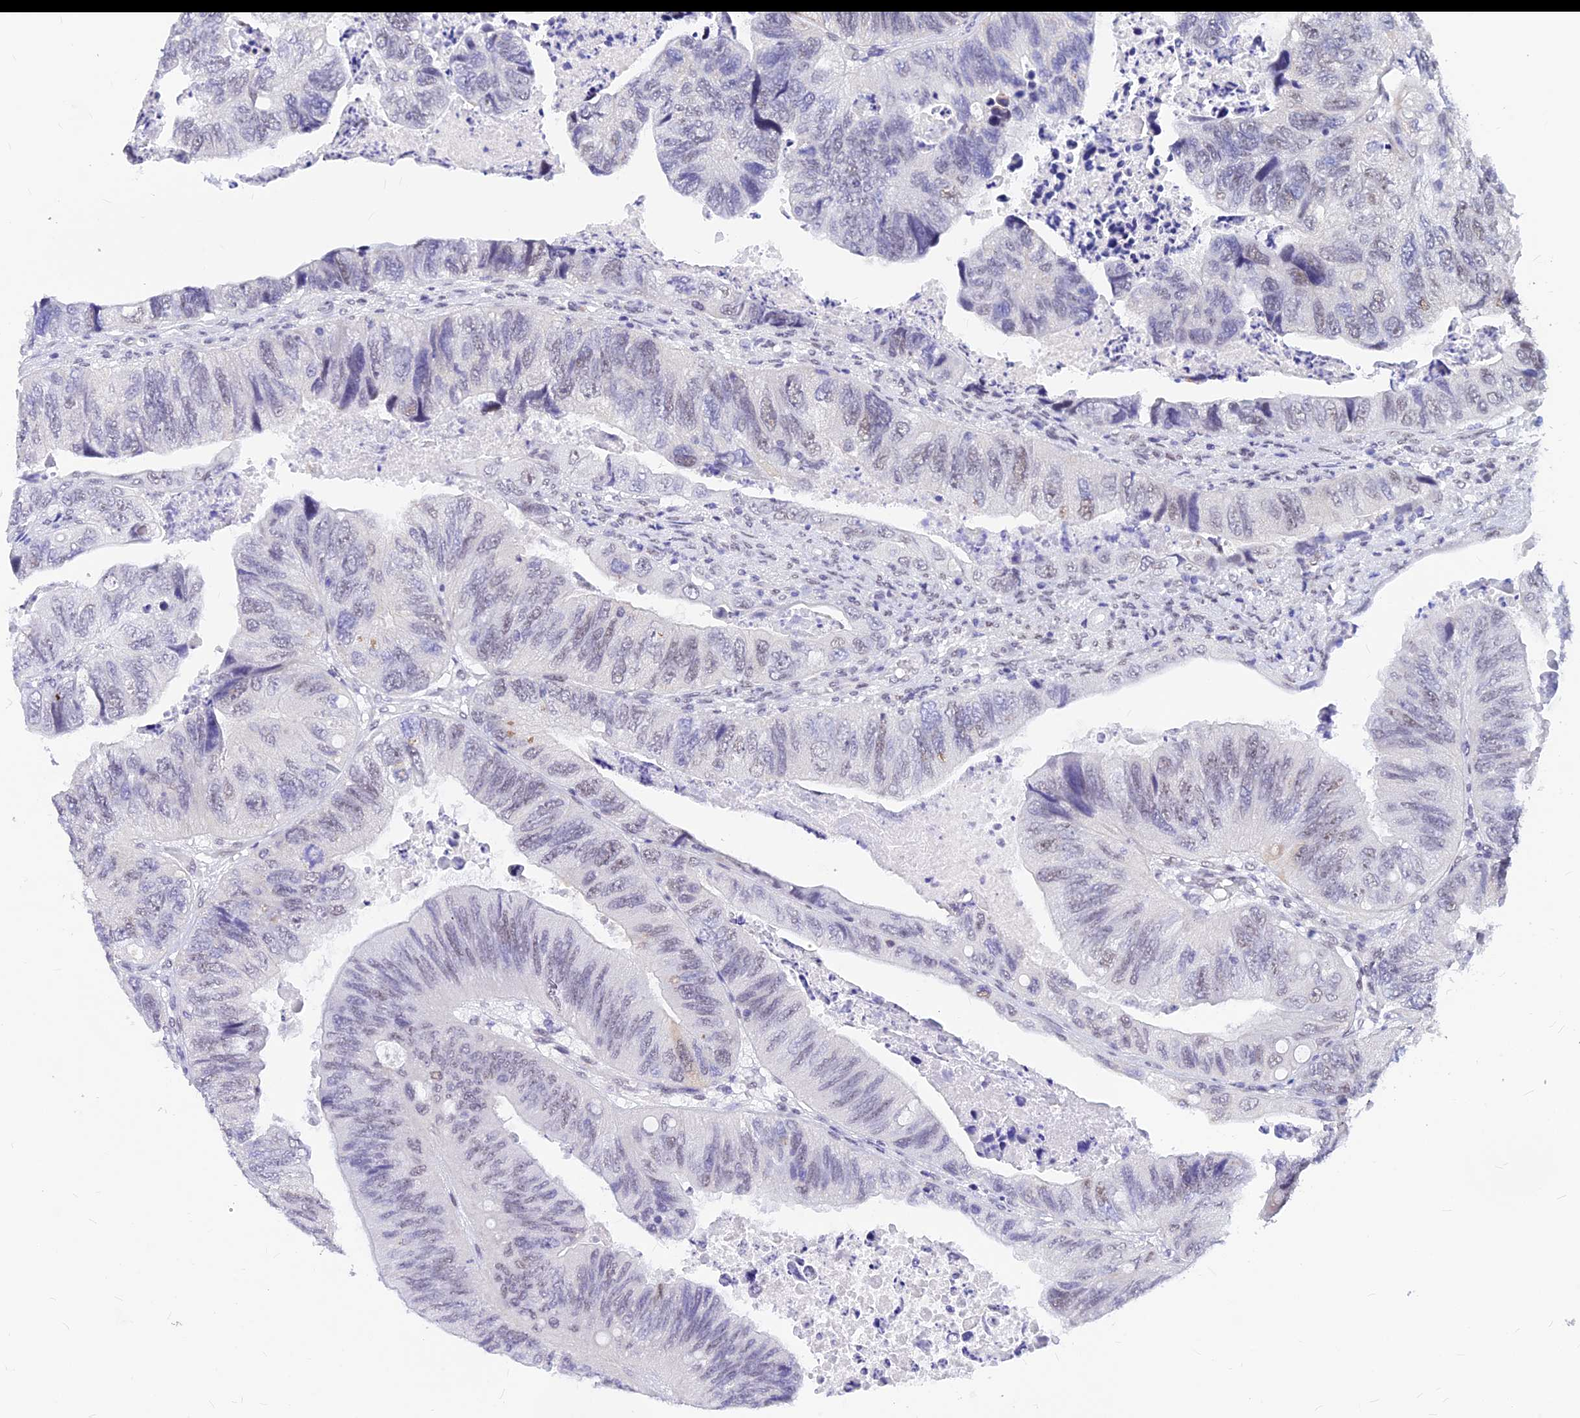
{"staining": {"intensity": "weak", "quantity": "<25%", "location": "nuclear"}, "tissue": "colorectal cancer", "cell_type": "Tumor cells", "image_type": "cancer", "snomed": [{"axis": "morphology", "description": "Adenocarcinoma, NOS"}, {"axis": "topography", "description": "Rectum"}], "caption": "Immunohistochemistry histopathology image of human colorectal cancer stained for a protein (brown), which displays no staining in tumor cells. Brightfield microscopy of IHC stained with DAB (3,3'-diaminobenzidine) (brown) and hematoxylin (blue), captured at high magnification.", "gene": "KCTD13", "patient": {"sex": "male", "age": 63}}